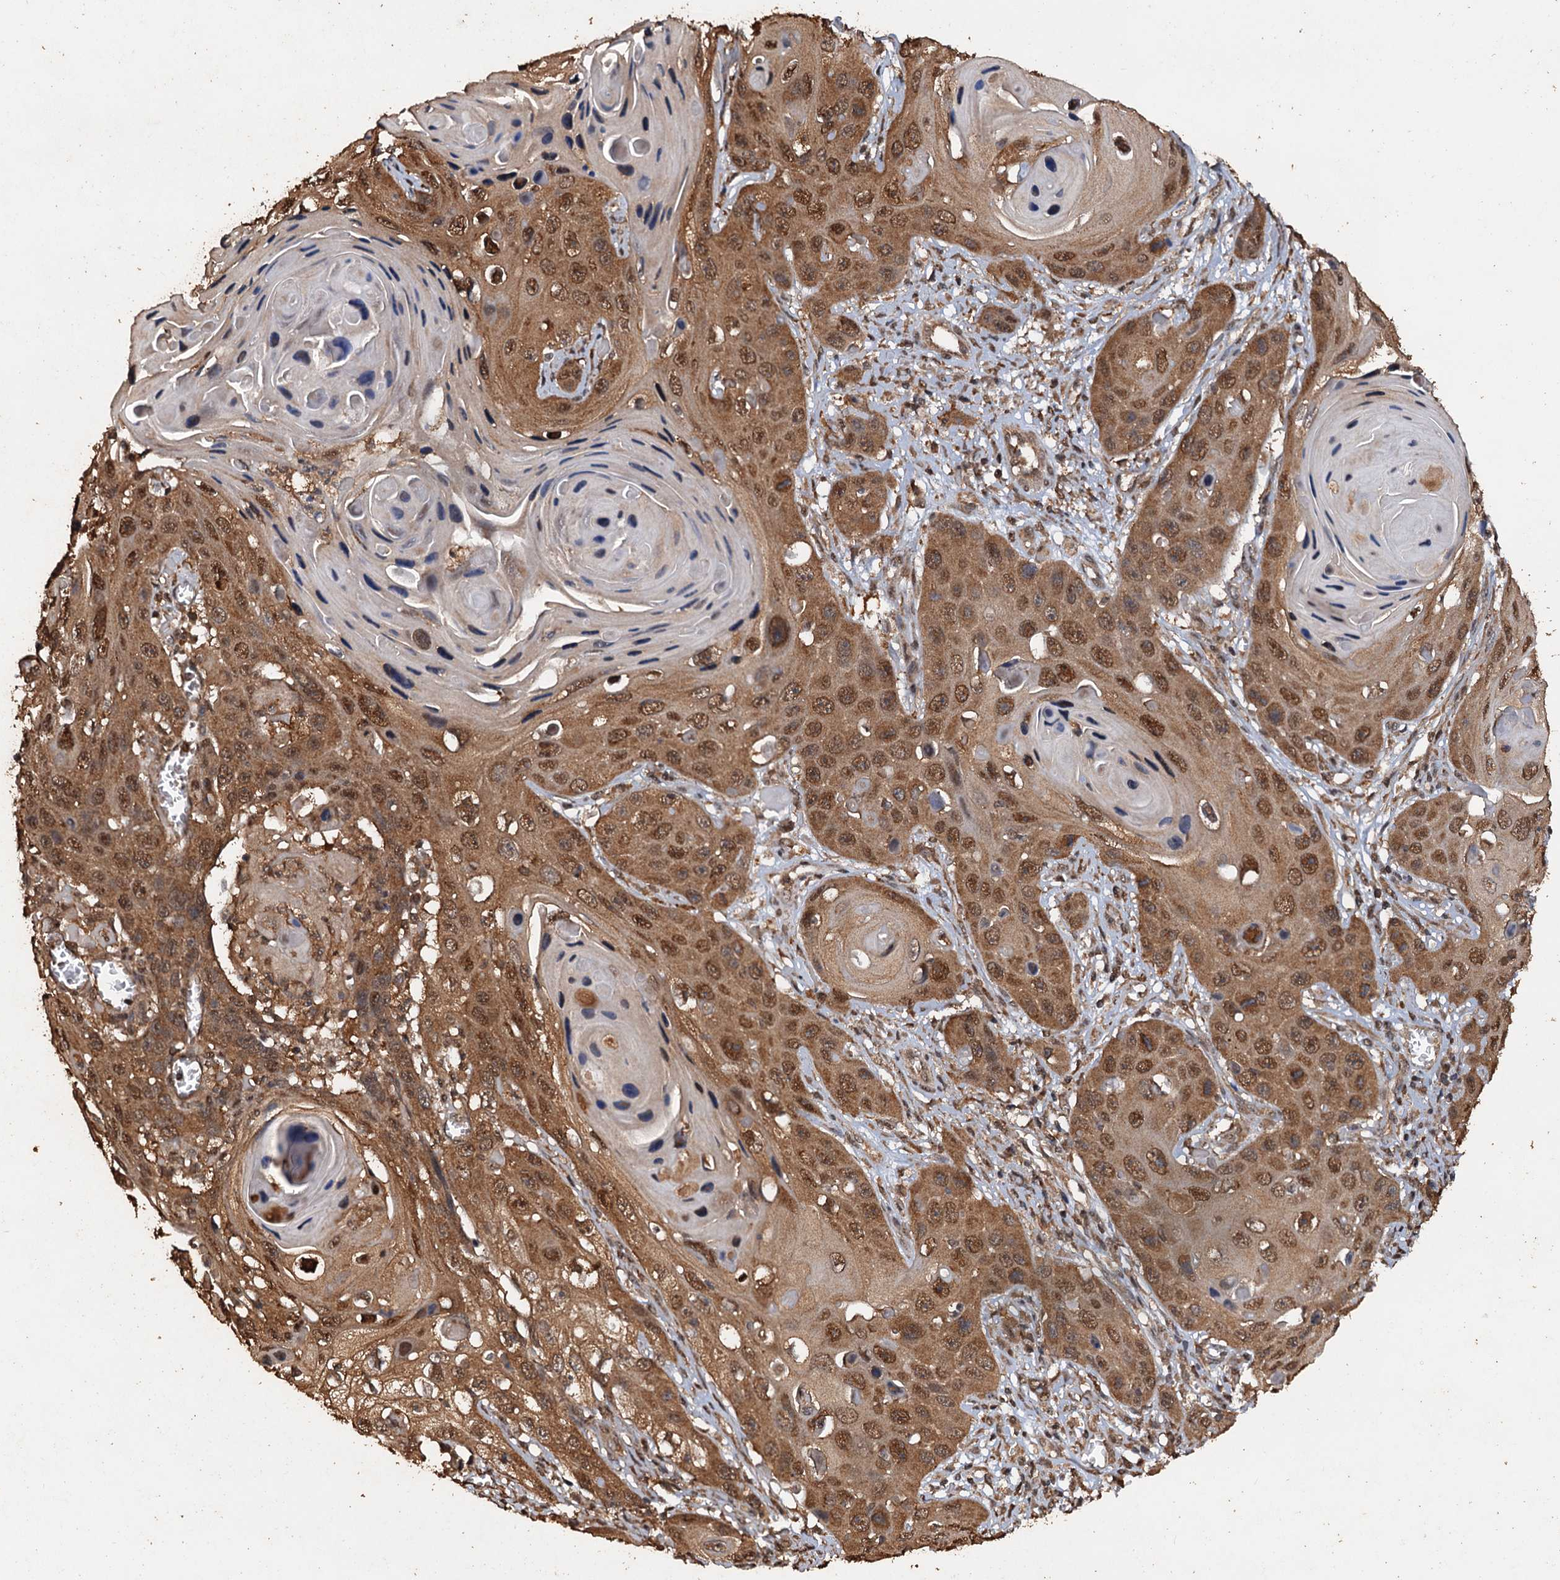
{"staining": {"intensity": "moderate", "quantity": ">75%", "location": "cytoplasmic/membranous,nuclear"}, "tissue": "skin cancer", "cell_type": "Tumor cells", "image_type": "cancer", "snomed": [{"axis": "morphology", "description": "Squamous cell carcinoma, NOS"}, {"axis": "topography", "description": "Skin"}], "caption": "Skin cancer tissue exhibits moderate cytoplasmic/membranous and nuclear expression in approximately >75% of tumor cells Using DAB (brown) and hematoxylin (blue) stains, captured at high magnification using brightfield microscopy.", "gene": "PSMD9", "patient": {"sex": "male", "age": 55}}